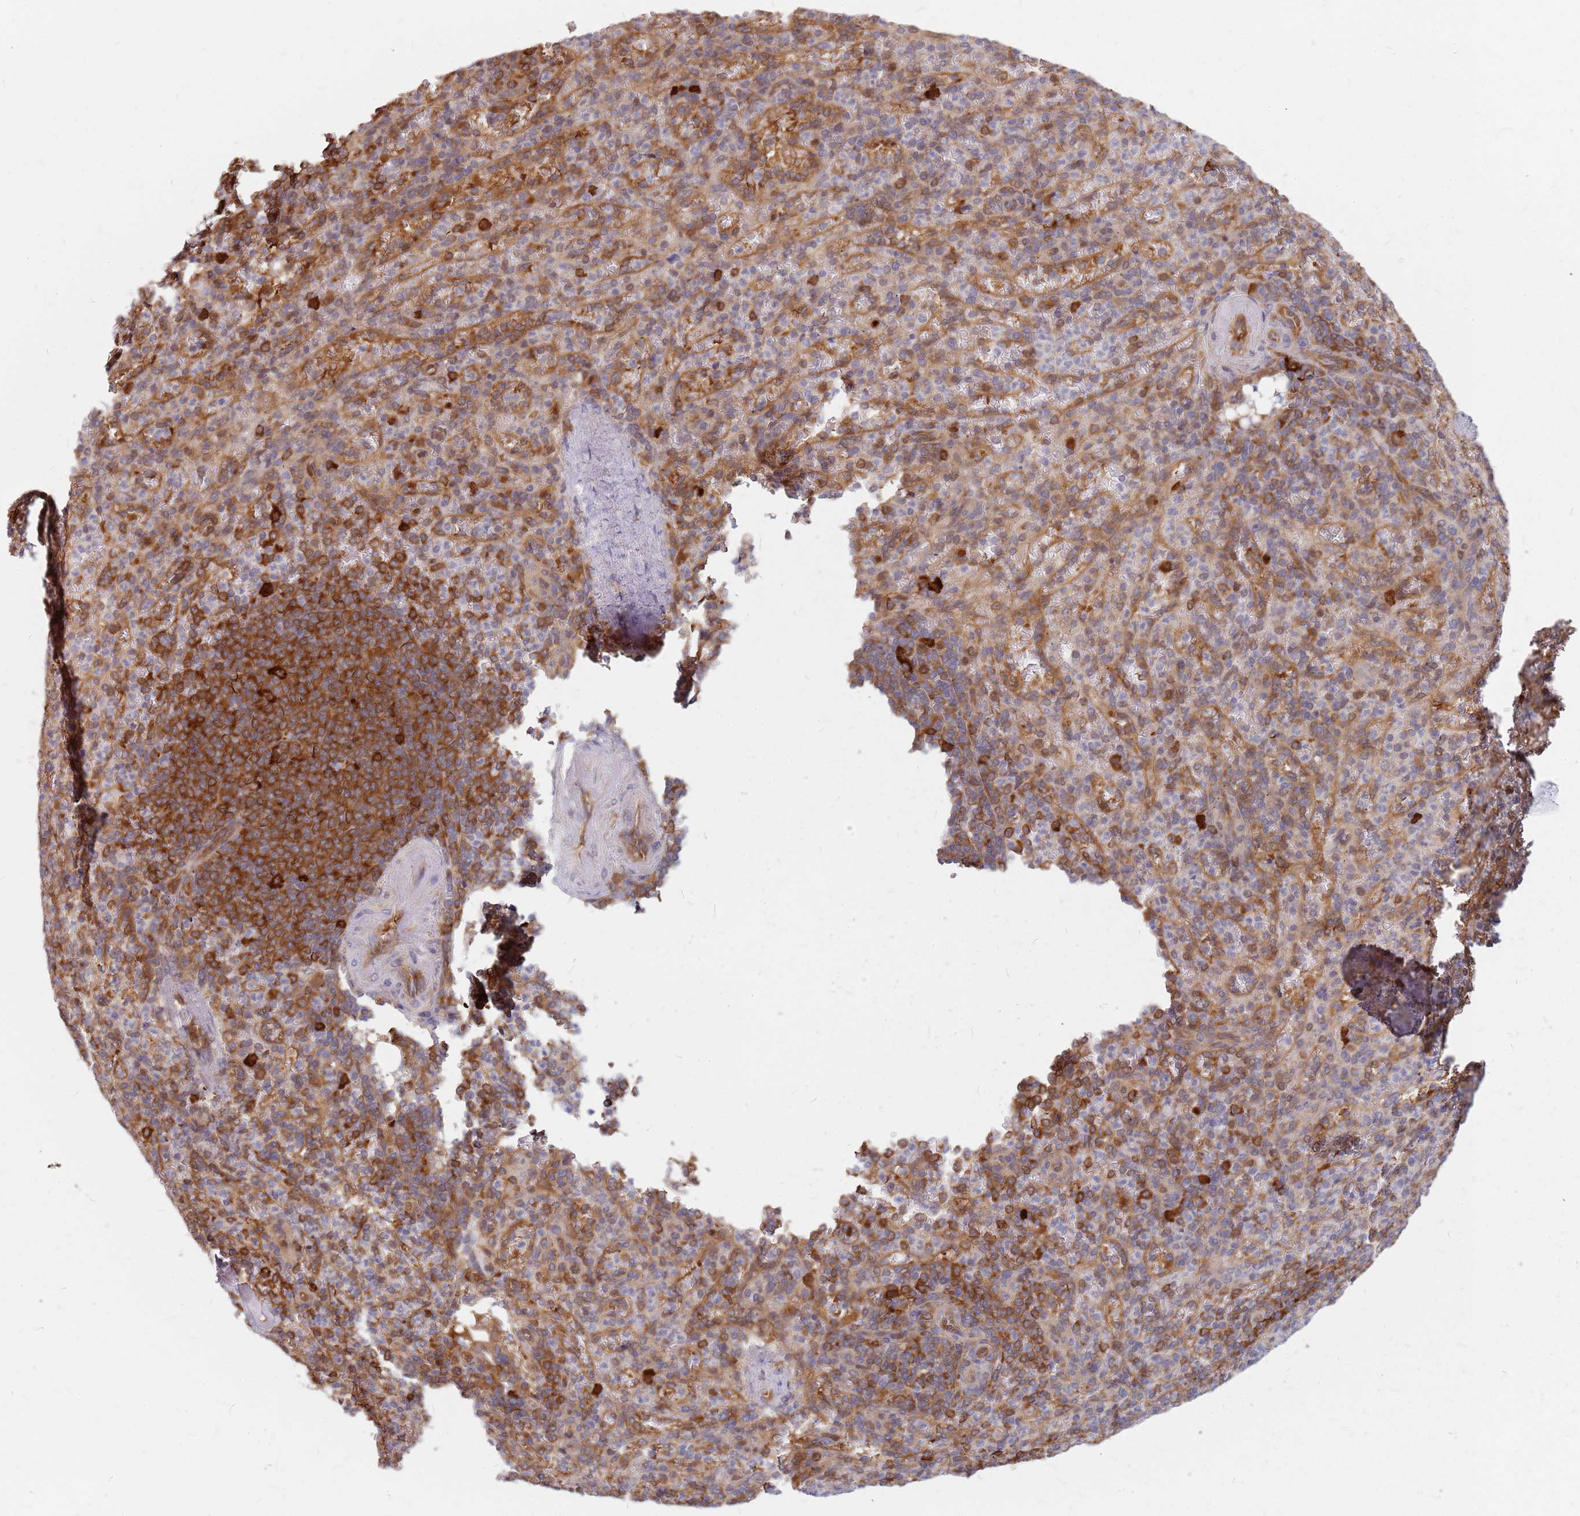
{"staining": {"intensity": "moderate", "quantity": "25%-75%", "location": "cytoplasmic/membranous"}, "tissue": "spleen", "cell_type": "Cells in red pulp", "image_type": "normal", "snomed": [{"axis": "morphology", "description": "Normal tissue, NOS"}, {"axis": "topography", "description": "Spleen"}], "caption": "A medium amount of moderate cytoplasmic/membranous staining is seen in about 25%-75% of cells in red pulp in normal spleen.", "gene": "HDX", "patient": {"sex": "female", "age": 74}}